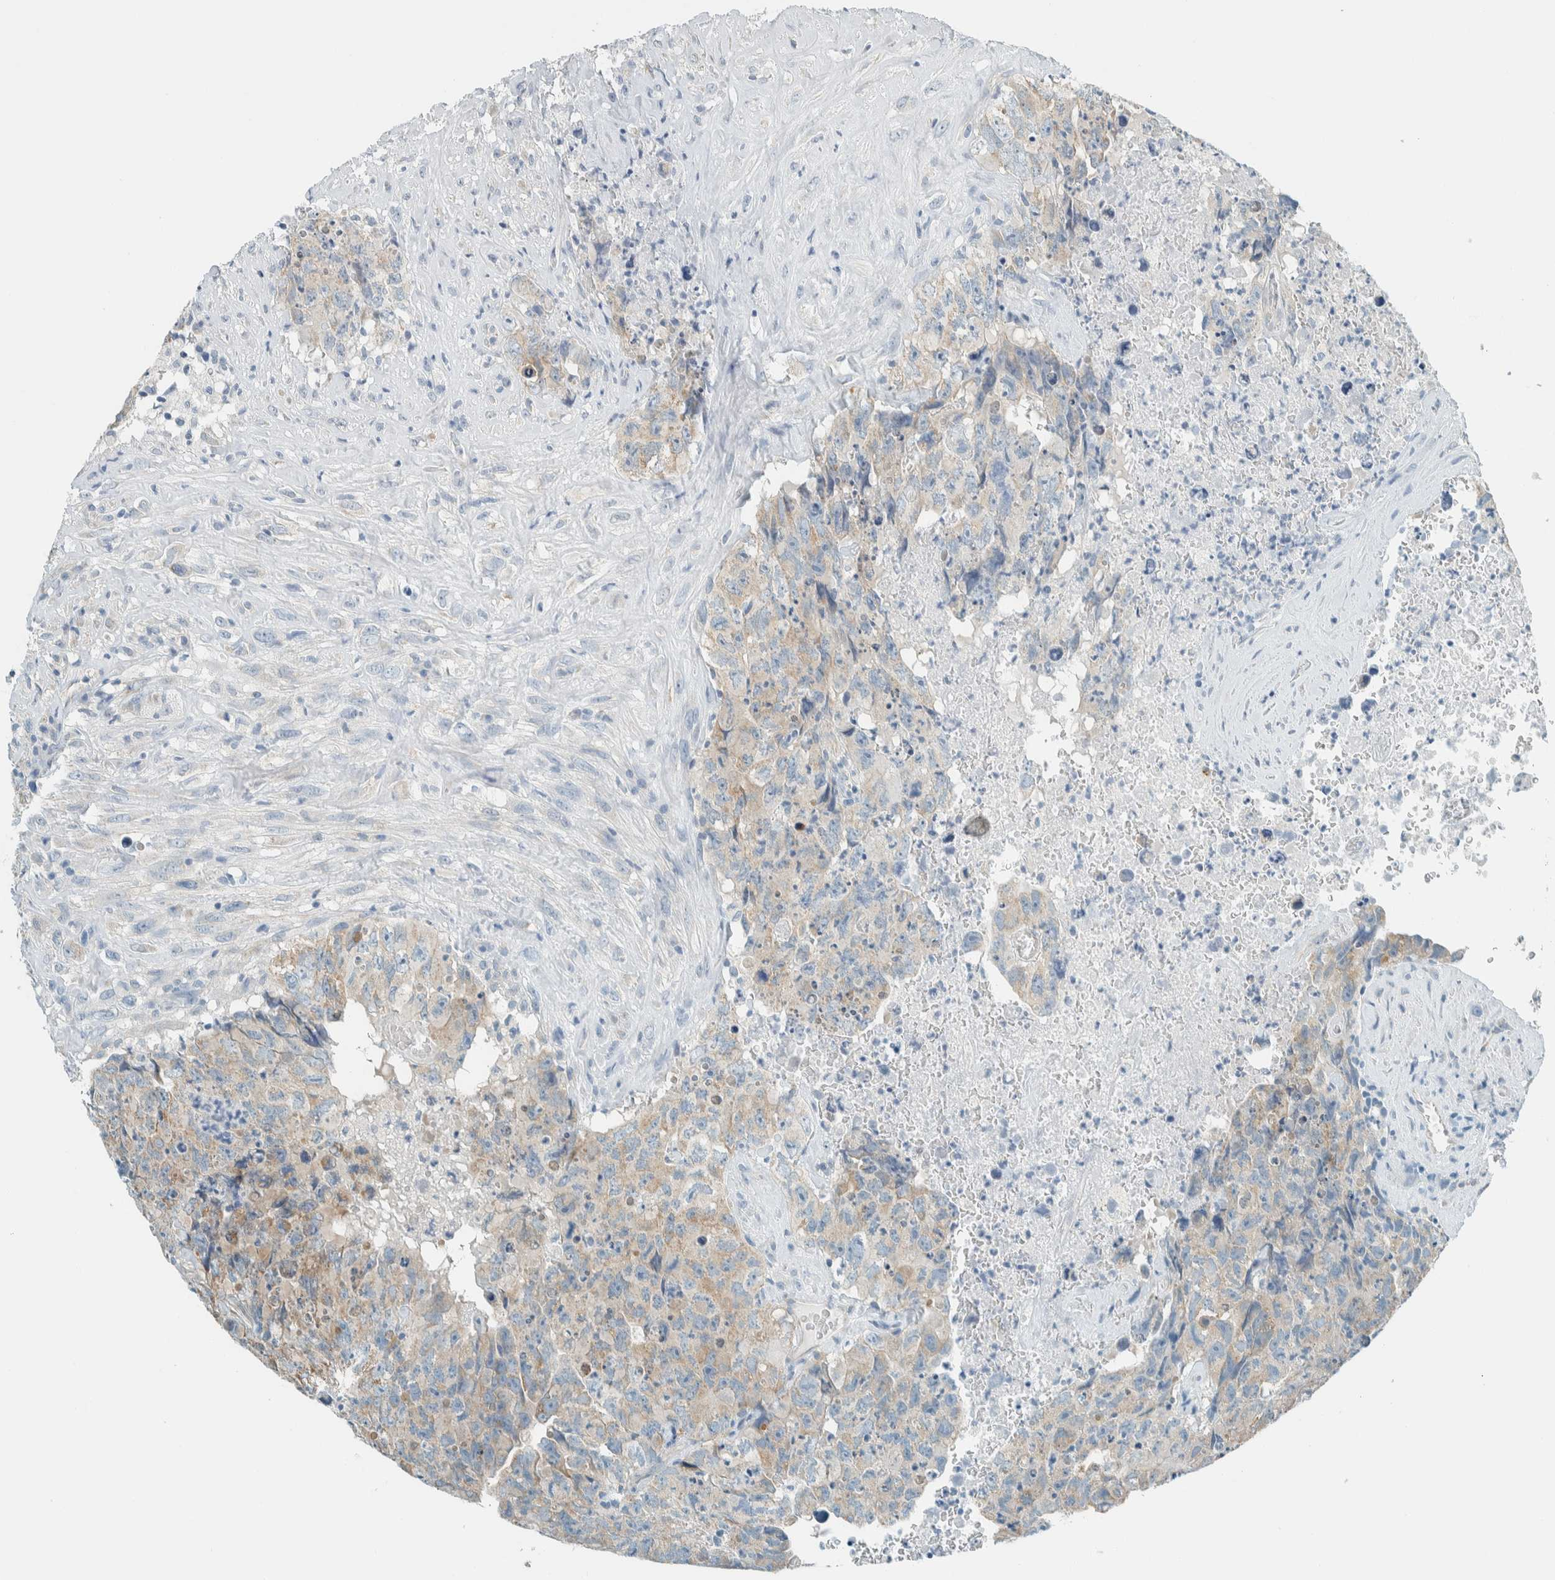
{"staining": {"intensity": "weak", "quantity": ">75%", "location": "cytoplasmic/membranous"}, "tissue": "testis cancer", "cell_type": "Tumor cells", "image_type": "cancer", "snomed": [{"axis": "morphology", "description": "Carcinoma, Embryonal, NOS"}, {"axis": "topography", "description": "Testis"}], "caption": "DAB (3,3'-diaminobenzidine) immunohistochemical staining of human testis cancer (embryonal carcinoma) displays weak cytoplasmic/membranous protein expression in about >75% of tumor cells.", "gene": "ALDH7A1", "patient": {"sex": "male", "age": 32}}